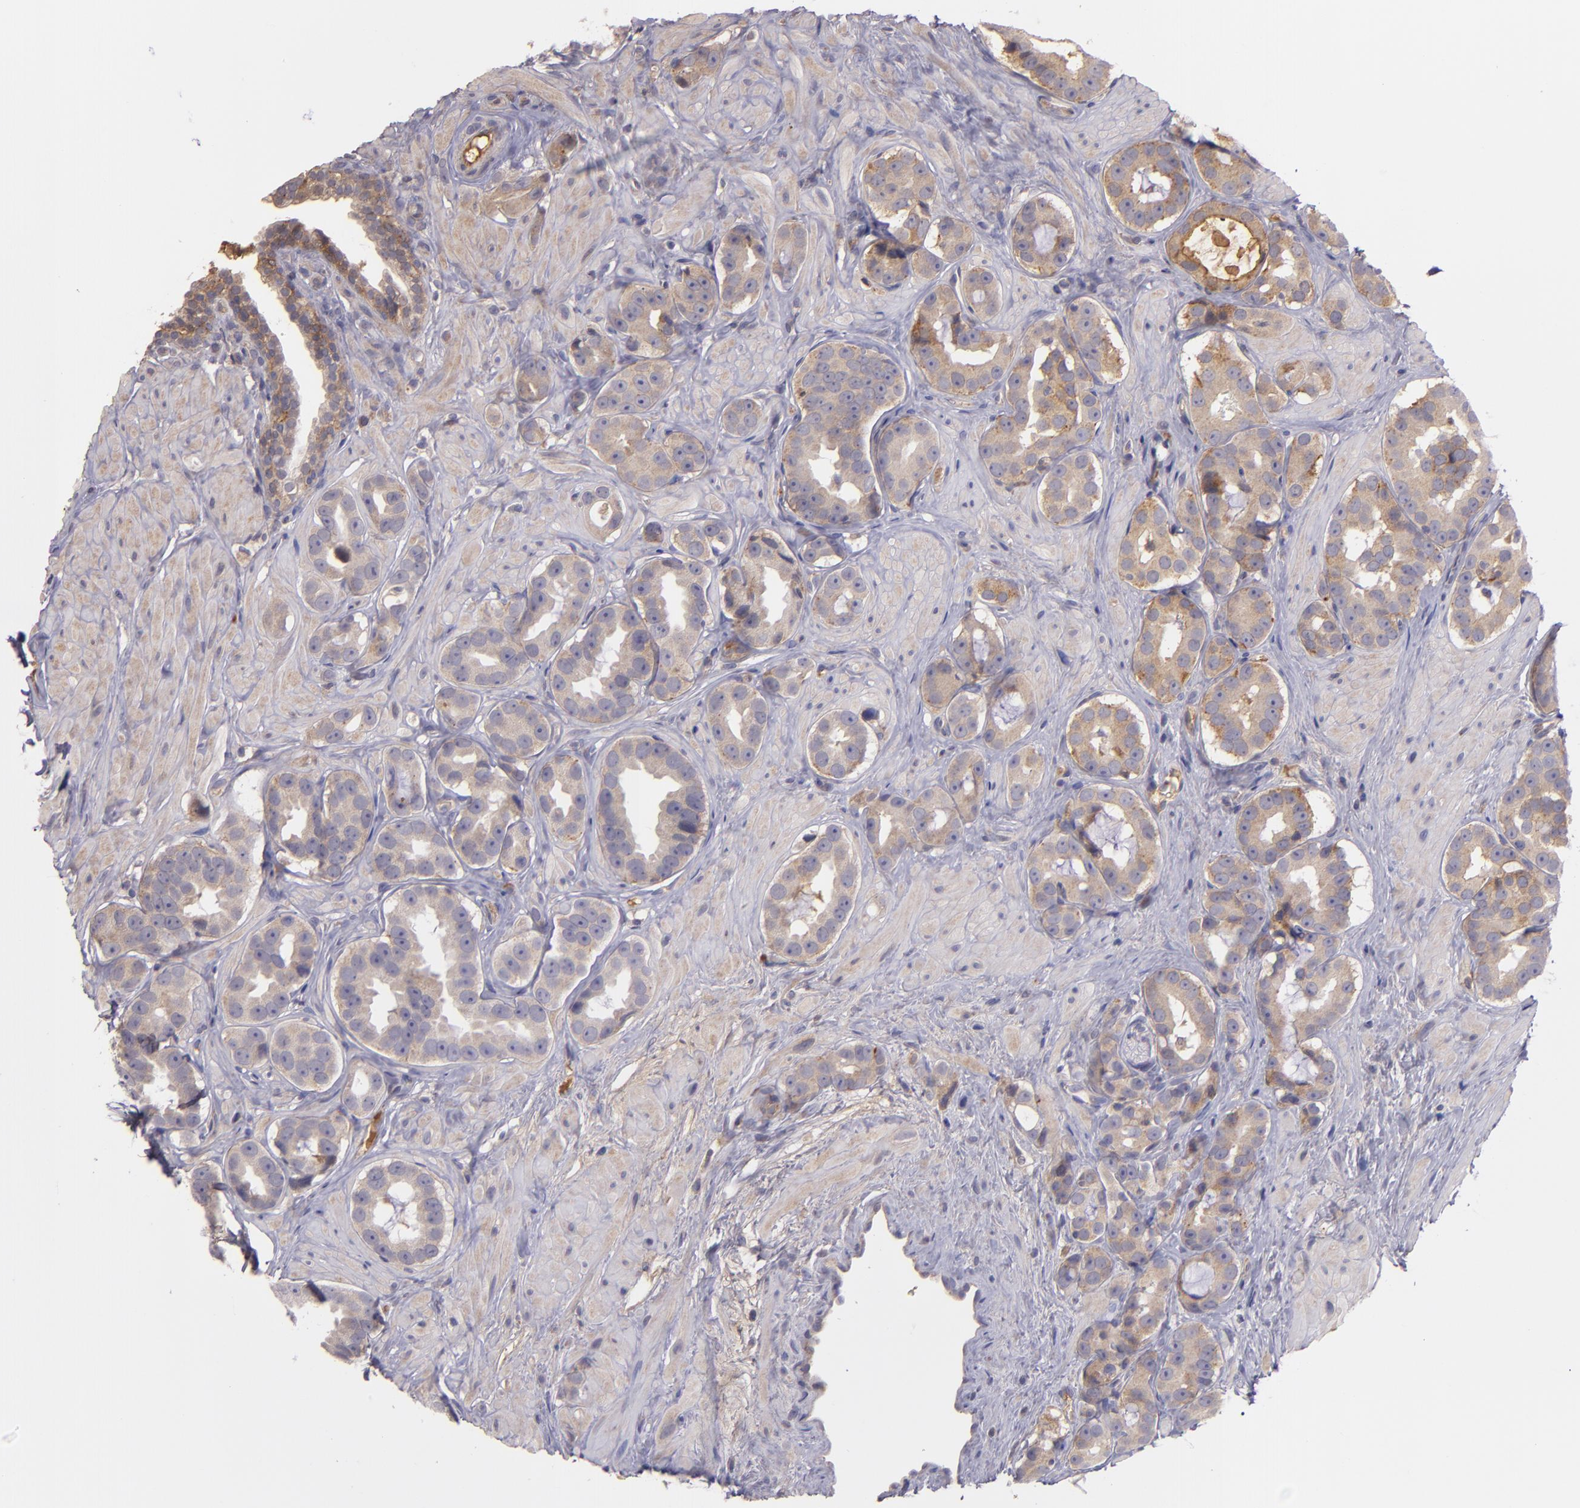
{"staining": {"intensity": "moderate", "quantity": ">75%", "location": "cytoplasmic/membranous"}, "tissue": "prostate cancer", "cell_type": "Tumor cells", "image_type": "cancer", "snomed": [{"axis": "morphology", "description": "Adenocarcinoma, Low grade"}, {"axis": "topography", "description": "Prostate"}], "caption": "Brown immunohistochemical staining in prostate cancer displays moderate cytoplasmic/membranous positivity in approximately >75% of tumor cells. (DAB IHC, brown staining for protein, blue staining for nuclei).", "gene": "ECE1", "patient": {"sex": "male", "age": 59}}